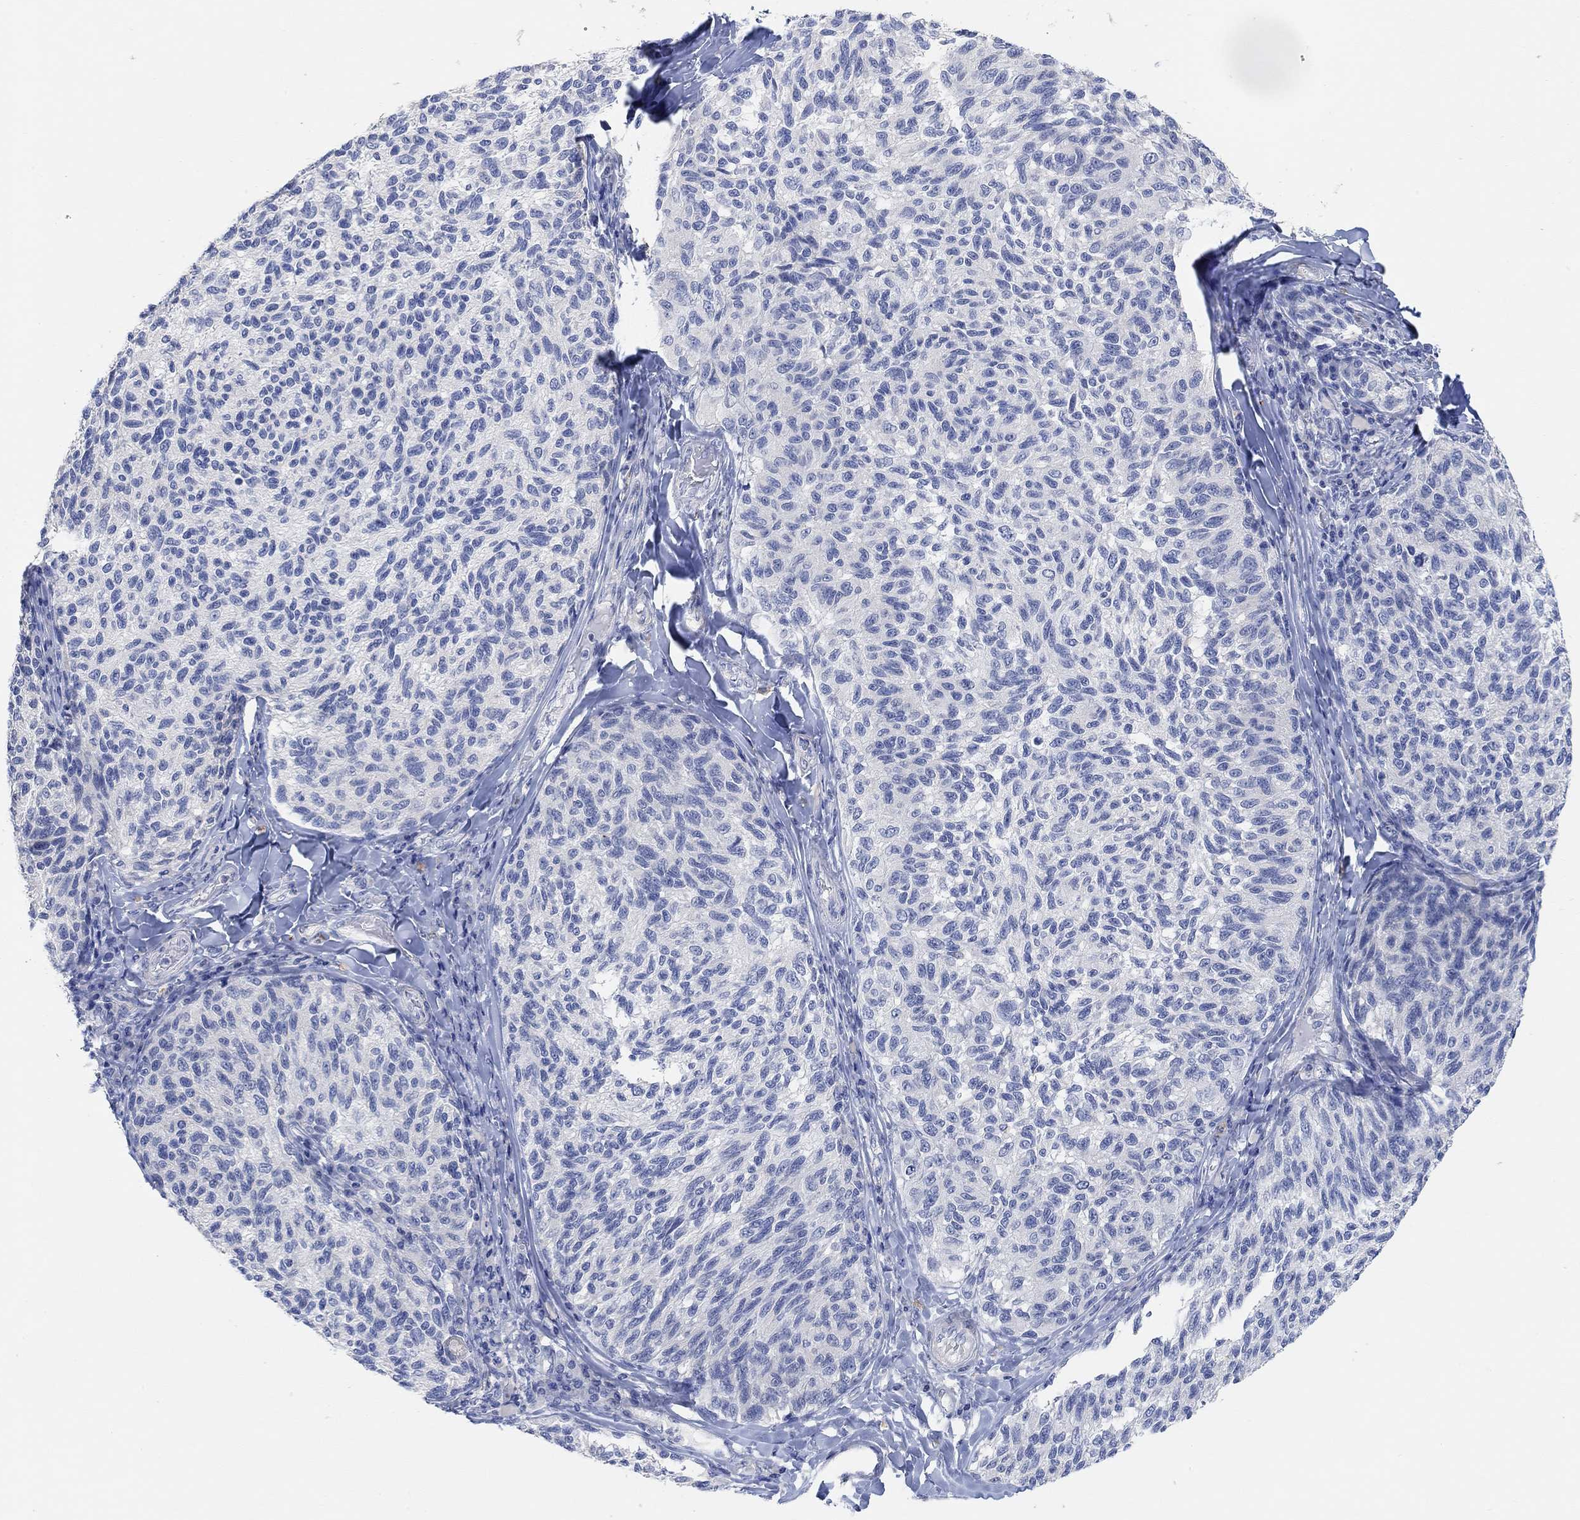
{"staining": {"intensity": "negative", "quantity": "none", "location": "none"}, "tissue": "melanoma", "cell_type": "Tumor cells", "image_type": "cancer", "snomed": [{"axis": "morphology", "description": "Malignant melanoma, NOS"}, {"axis": "topography", "description": "Skin"}], "caption": "IHC photomicrograph of neoplastic tissue: malignant melanoma stained with DAB (3,3'-diaminobenzidine) shows no significant protein positivity in tumor cells.", "gene": "VAT1L", "patient": {"sex": "female", "age": 73}}